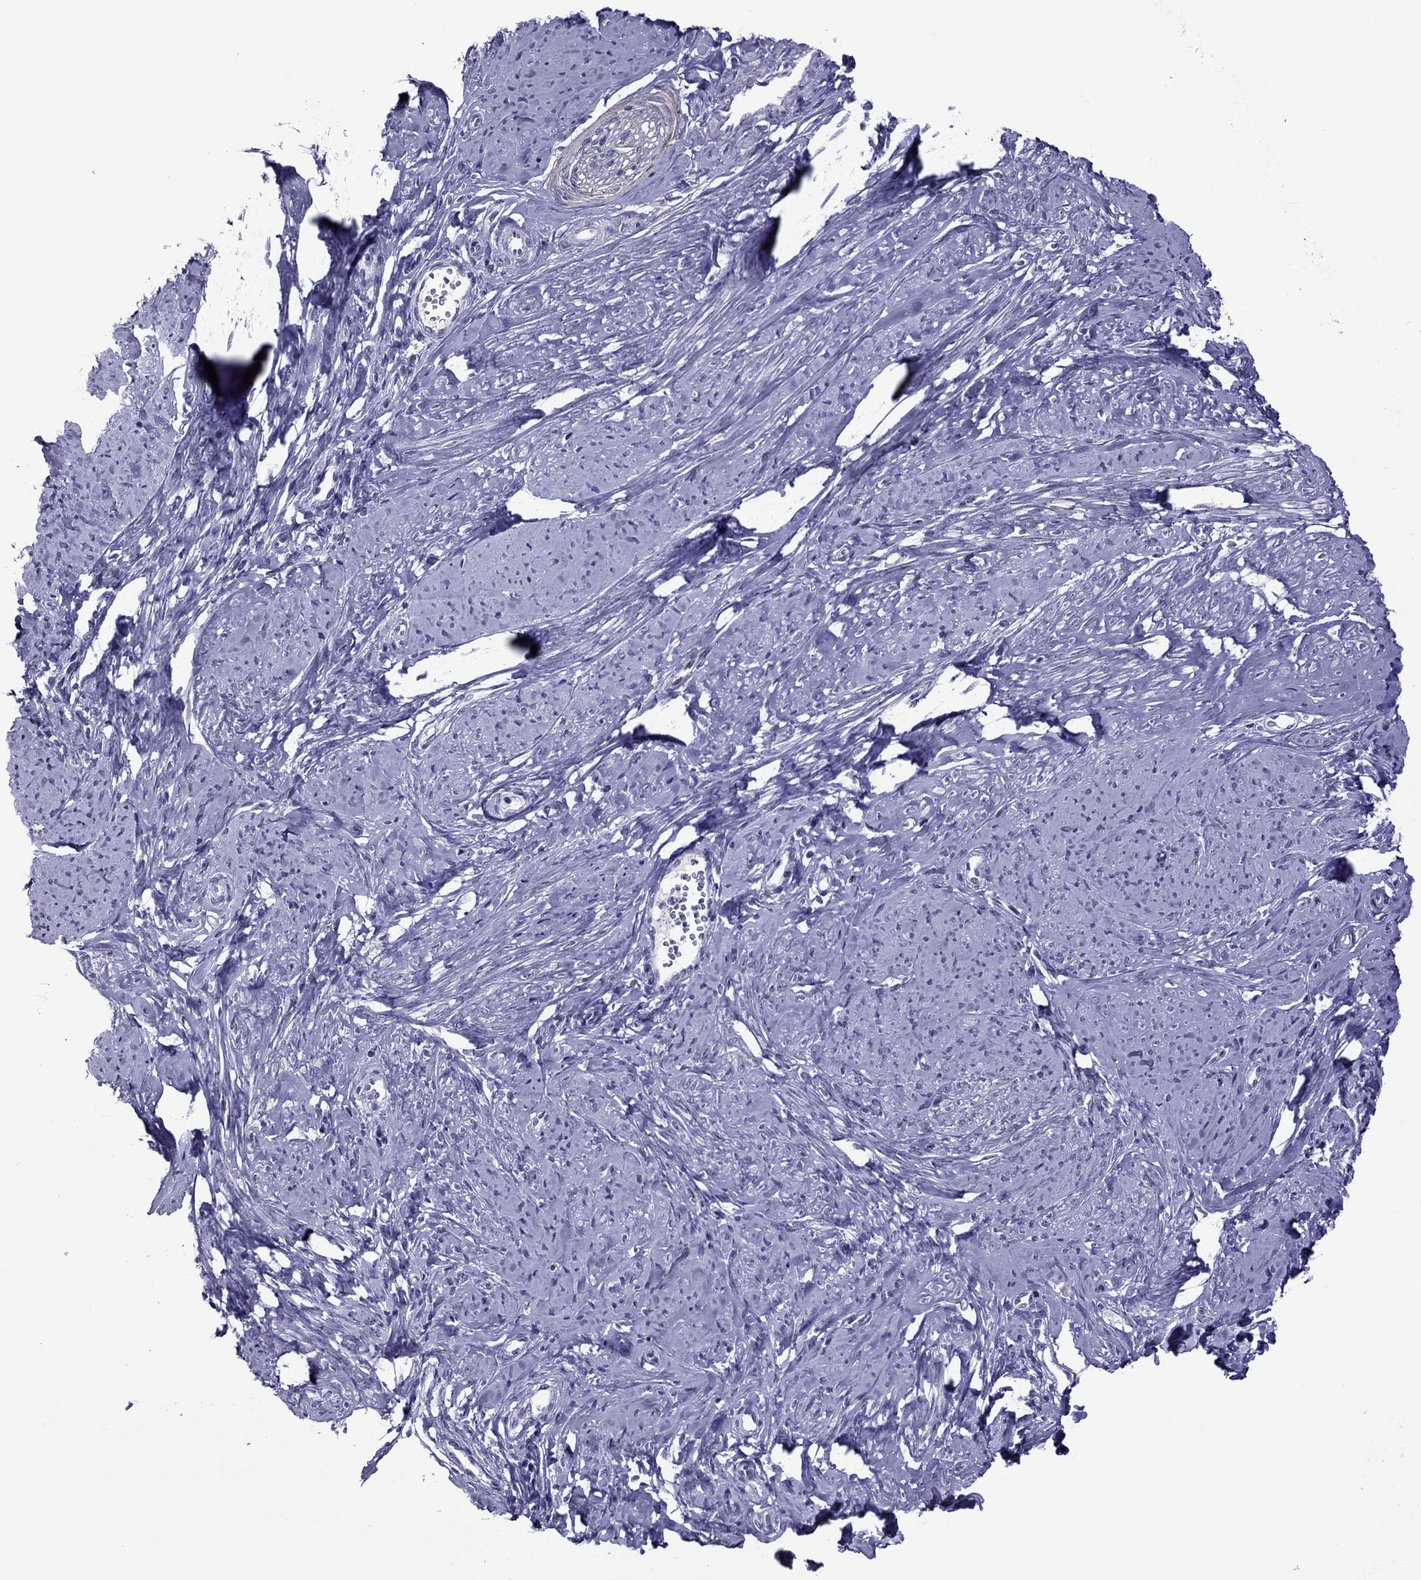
{"staining": {"intensity": "negative", "quantity": "none", "location": "none"}, "tissue": "smooth muscle", "cell_type": "Smooth muscle cells", "image_type": "normal", "snomed": [{"axis": "morphology", "description": "Normal tissue, NOS"}, {"axis": "topography", "description": "Smooth muscle"}], "caption": "Photomicrograph shows no significant protein positivity in smooth muscle cells of benign smooth muscle.", "gene": "ZNF646", "patient": {"sex": "female", "age": 48}}